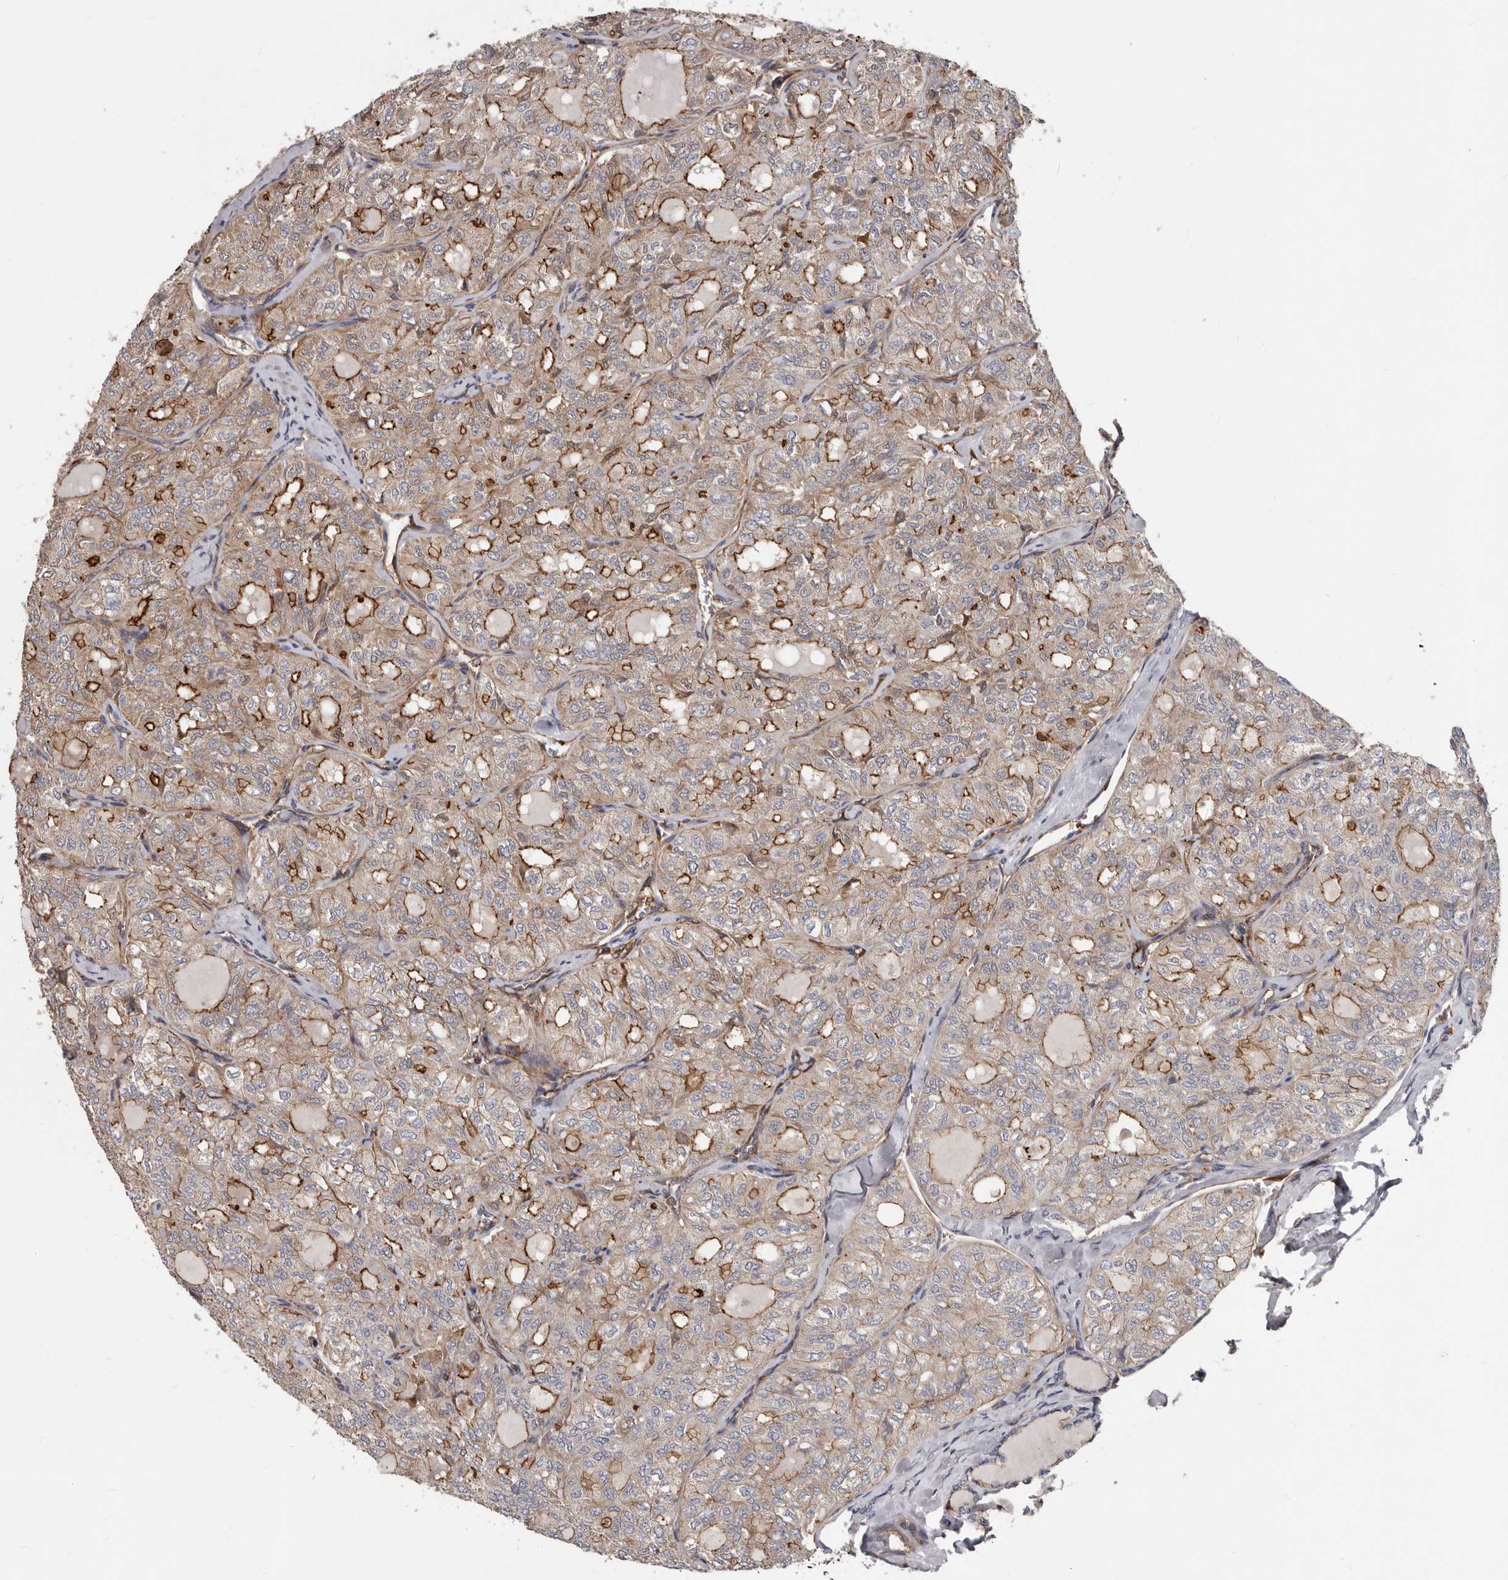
{"staining": {"intensity": "strong", "quantity": "25%-75%", "location": "cytoplasmic/membranous"}, "tissue": "thyroid cancer", "cell_type": "Tumor cells", "image_type": "cancer", "snomed": [{"axis": "morphology", "description": "Follicular adenoma carcinoma, NOS"}, {"axis": "topography", "description": "Thyroid gland"}], "caption": "This image shows immunohistochemistry (IHC) staining of thyroid cancer (follicular adenoma carcinoma), with high strong cytoplasmic/membranous staining in about 25%-75% of tumor cells.", "gene": "PNRC2", "patient": {"sex": "male", "age": 75}}